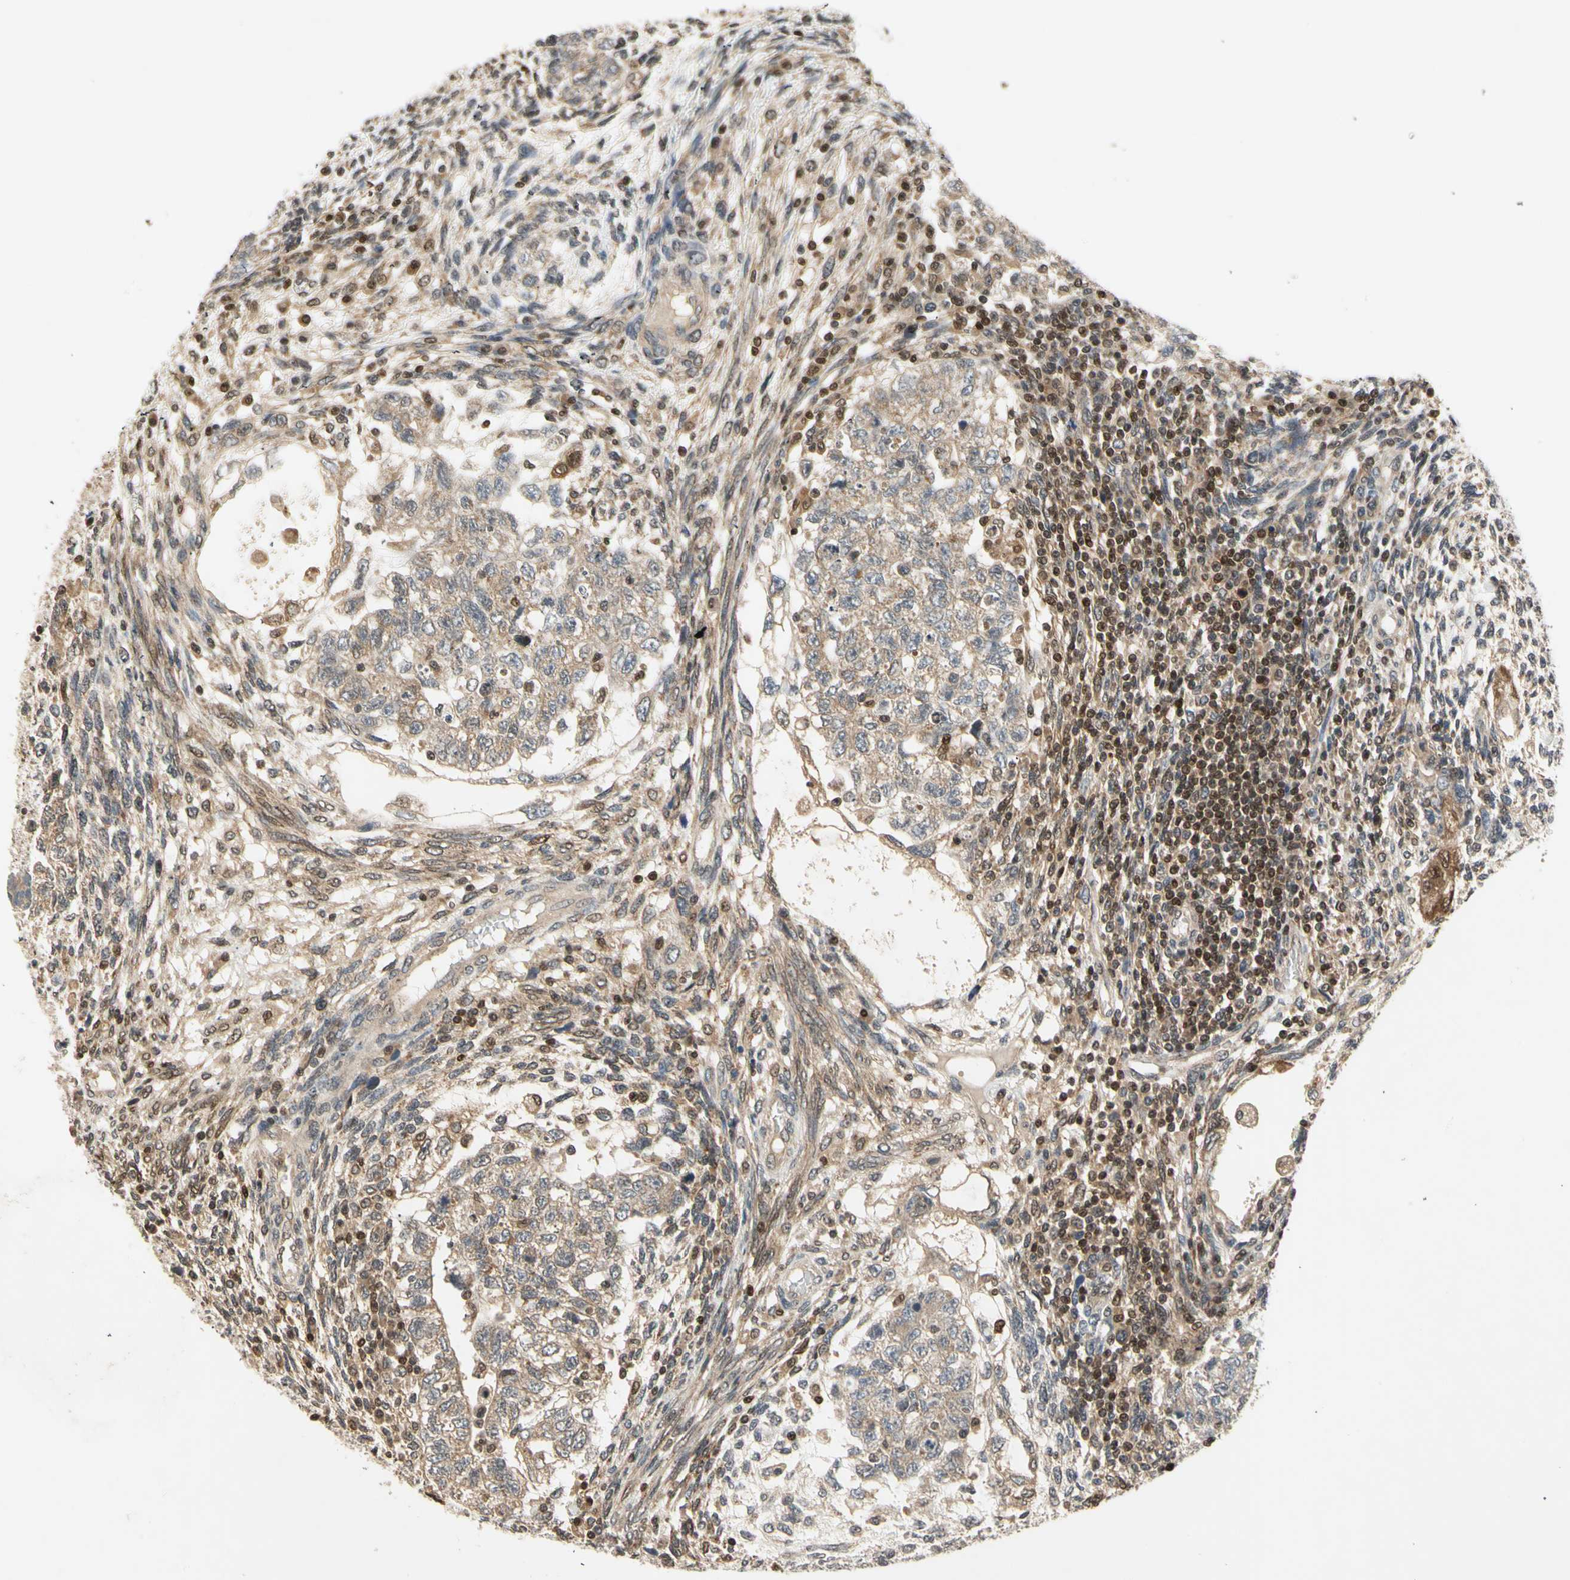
{"staining": {"intensity": "weak", "quantity": ">75%", "location": "cytoplasmic/membranous"}, "tissue": "testis cancer", "cell_type": "Tumor cells", "image_type": "cancer", "snomed": [{"axis": "morphology", "description": "Normal tissue, NOS"}, {"axis": "morphology", "description": "Carcinoma, Embryonal, NOS"}, {"axis": "topography", "description": "Testis"}], "caption": "Immunohistochemistry (DAB) staining of human testis embryonal carcinoma shows weak cytoplasmic/membranous protein staining in approximately >75% of tumor cells. The staining is performed using DAB brown chromogen to label protein expression. The nuclei are counter-stained blue using hematoxylin.", "gene": "GSR", "patient": {"sex": "male", "age": 36}}